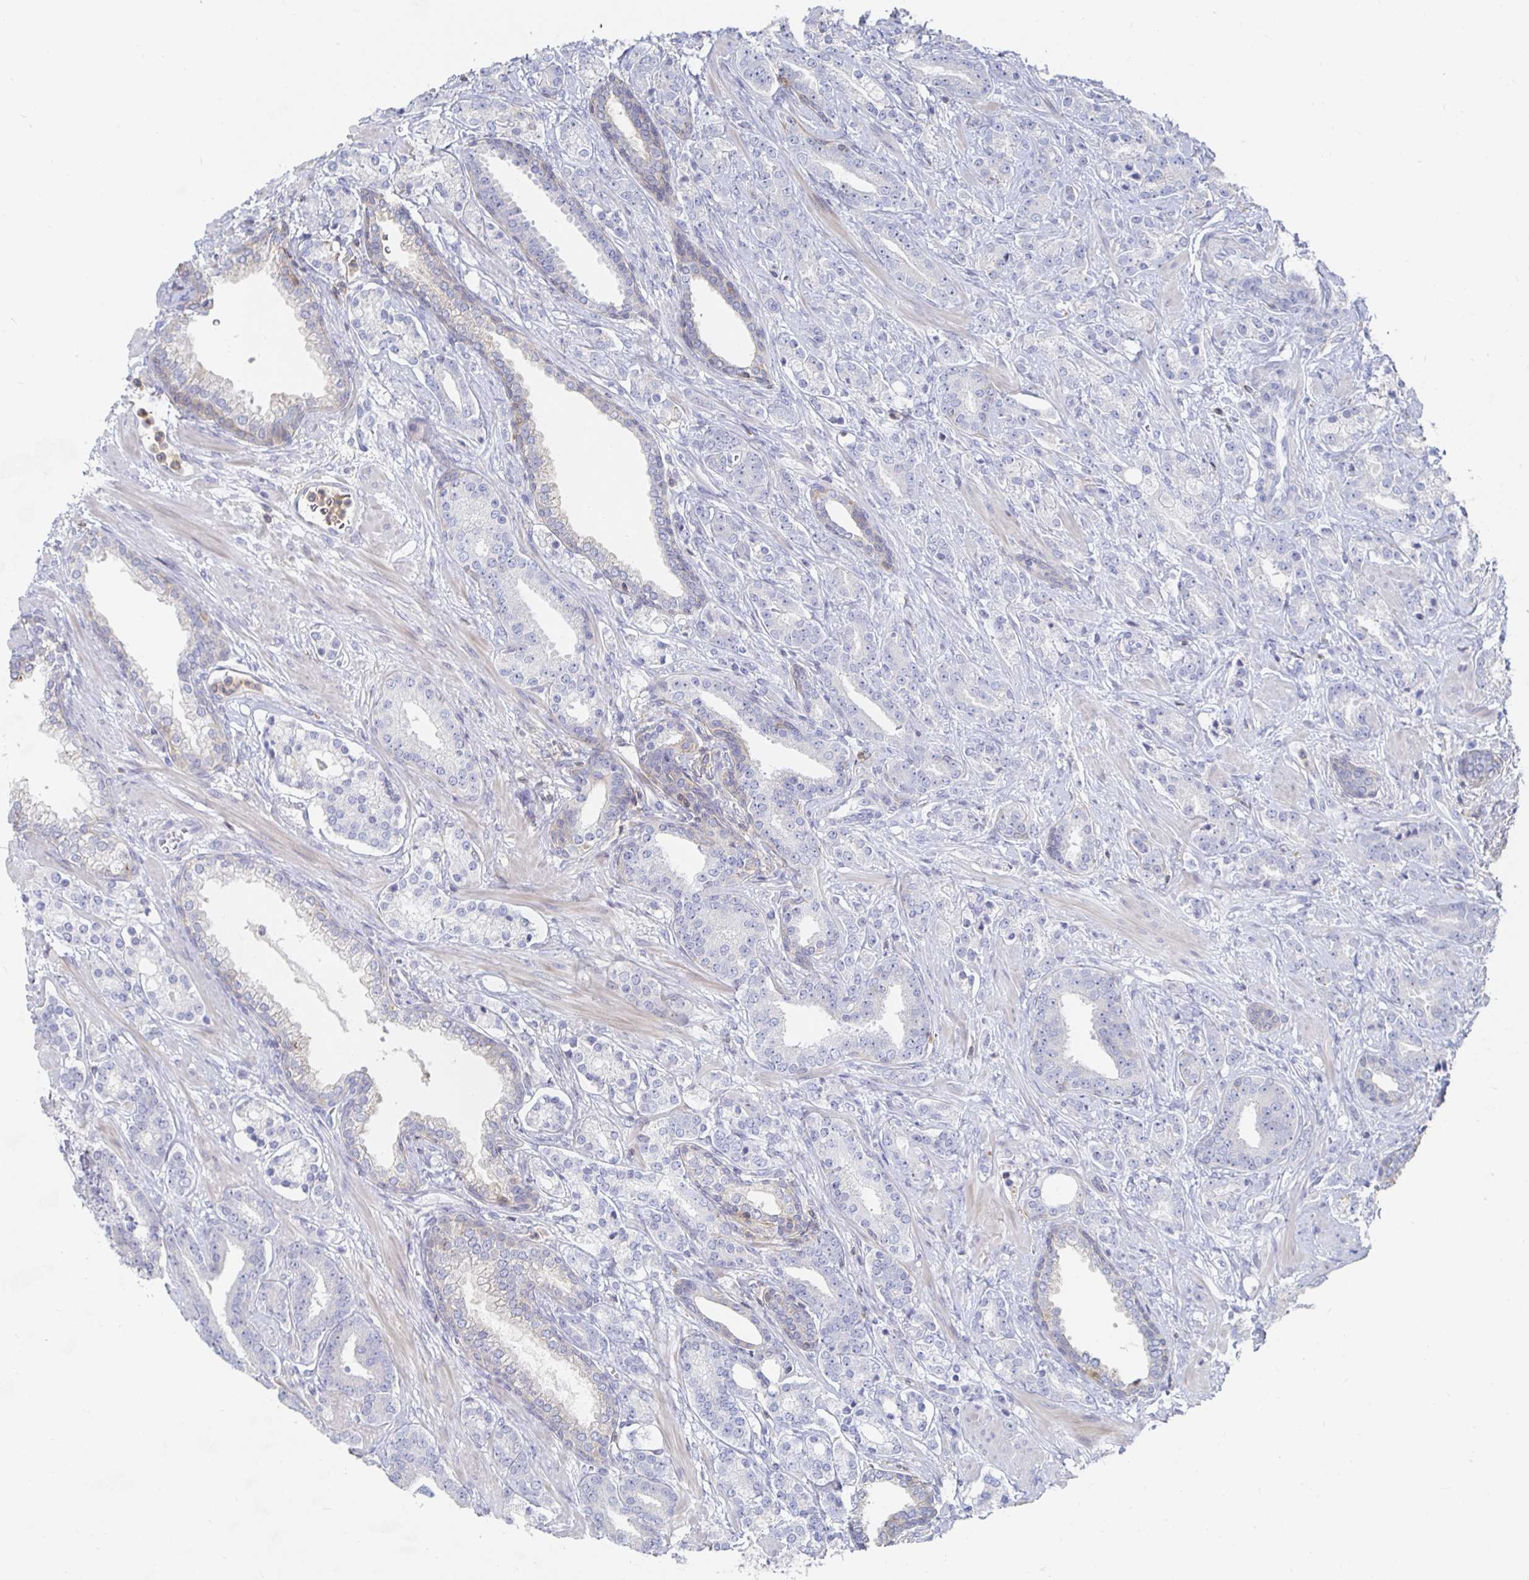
{"staining": {"intensity": "negative", "quantity": "none", "location": "none"}, "tissue": "prostate cancer", "cell_type": "Tumor cells", "image_type": "cancer", "snomed": [{"axis": "morphology", "description": "Adenocarcinoma, High grade"}, {"axis": "topography", "description": "Prostate"}], "caption": "Micrograph shows no protein staining in tumor cells of prostate cancer tissue.", "gene": "PIK3CD", "patient": {"sex": "male", "age": 60}}